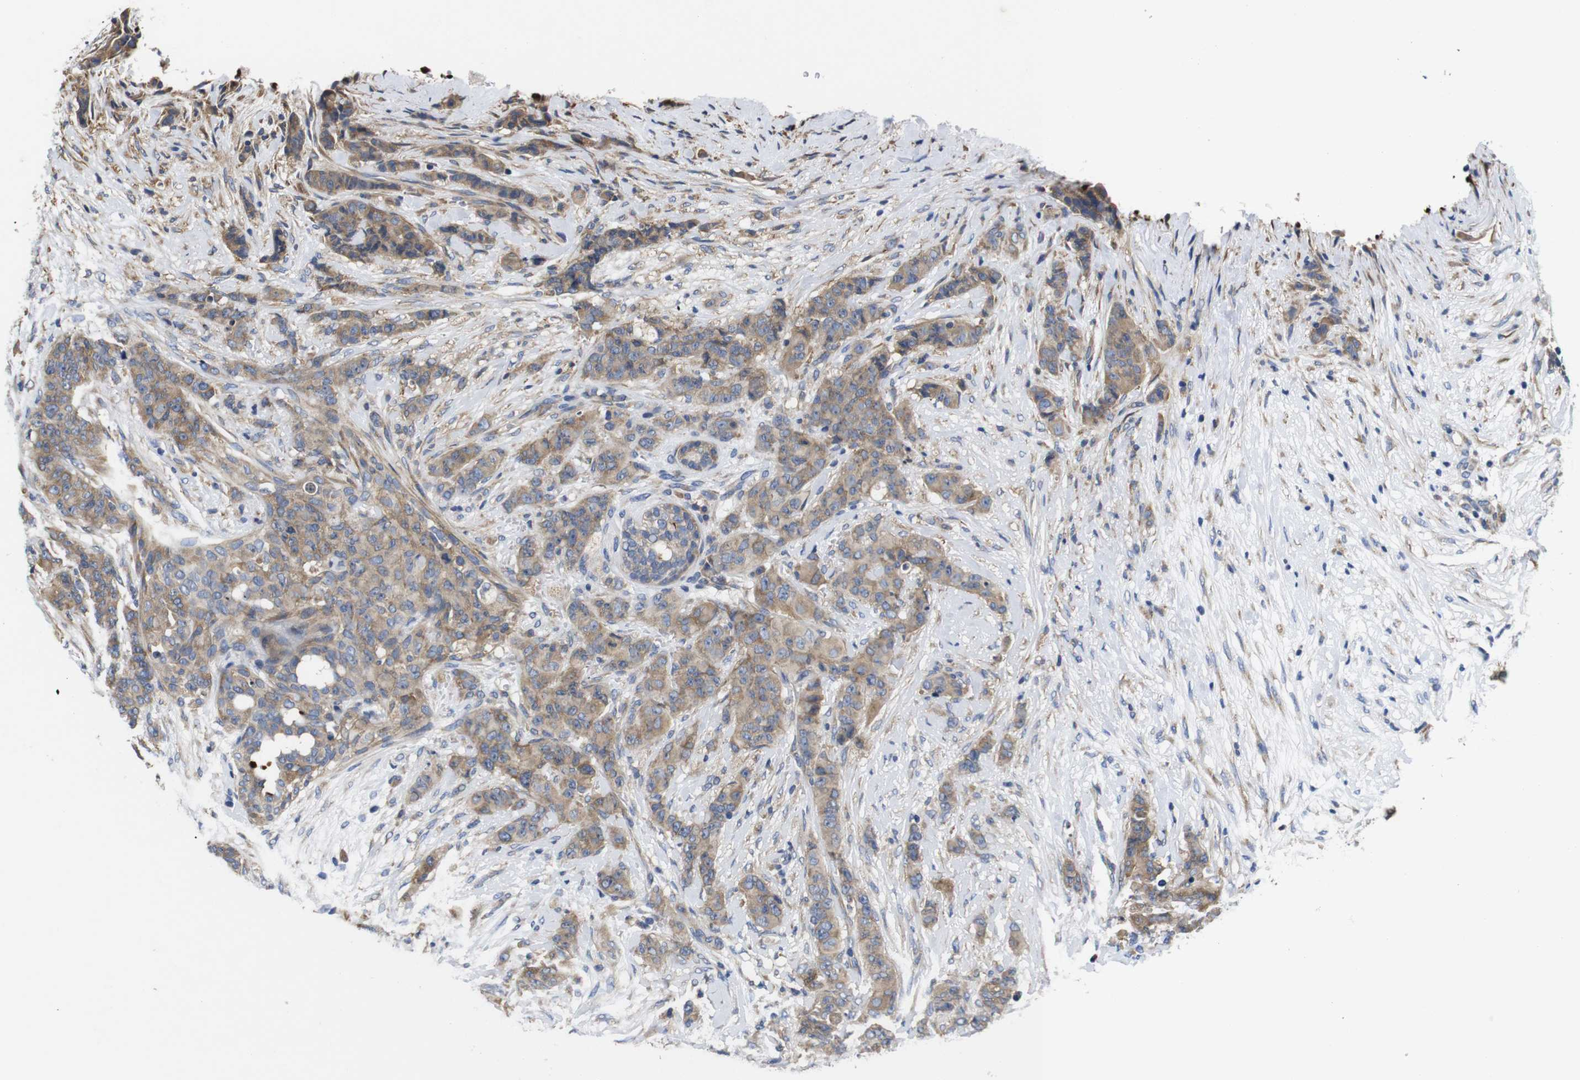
{"staining": {"intensity": "moderate", "quantity": ">75%", "location": "cytoplasmic/membranous"}, "tissue": "breast cancer", "cell_type": "Tumor cells", "image_type": "cancer", "snomed": [{"axis": "morphology", "description": "Duct carcinoma"}, {"axis": "topography", "description": "Breast"}], "caption": "IHC staining of breast cancer (intraductal carcinoma), which displays medium levels of moderate cytoplasmic/membranous staining in approximately >75% of tumor cells indicating moderate cytoplasmic/membranous protein staining. The staining was performed using DAB (3,3'-diaminobenzidine) (brown) for protein detection and nuclei were counterstained in hematoxylin (blue).", "gene": "MARCHF7", "patient": {"sex": "female", "age": 40}}